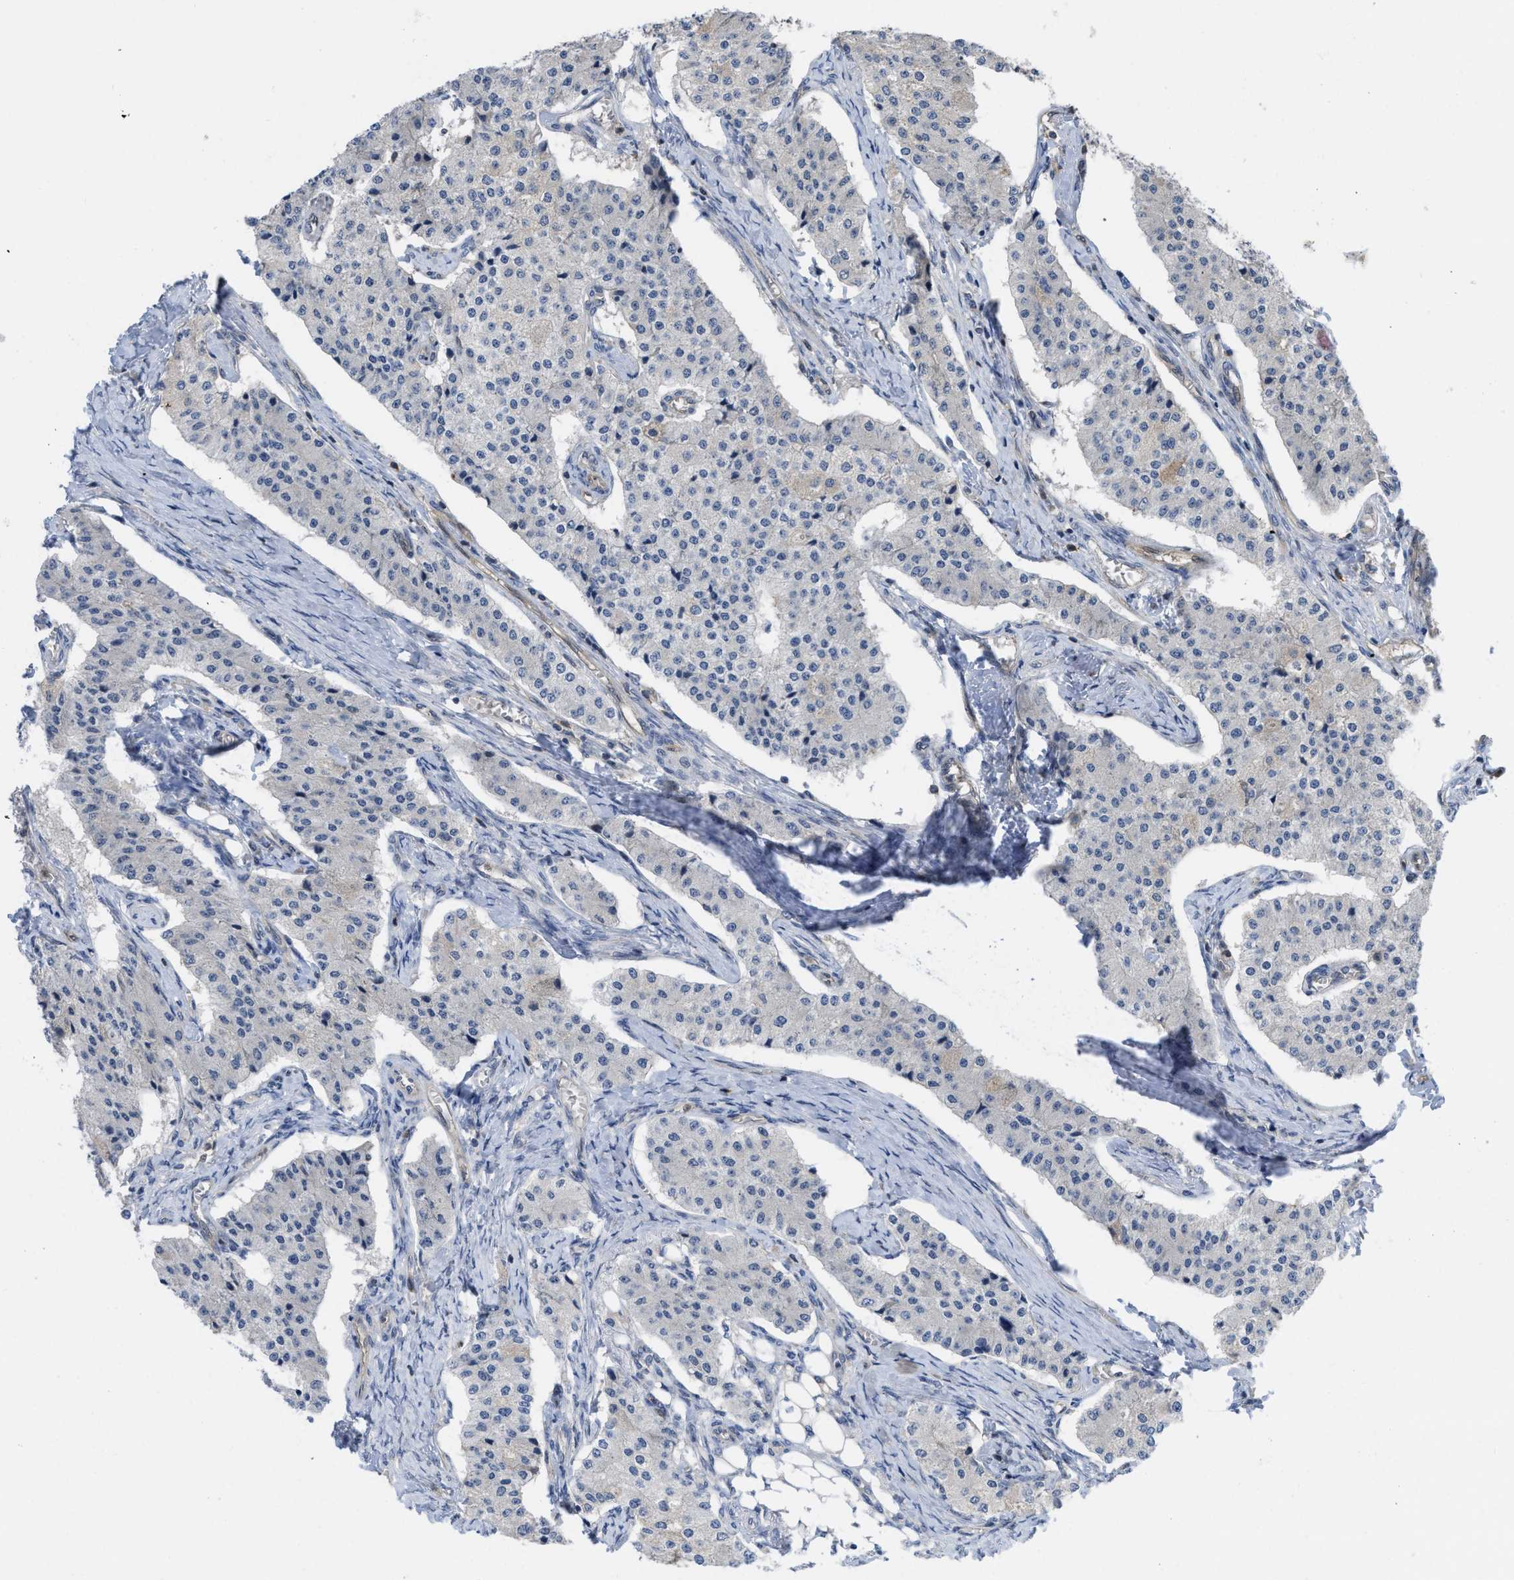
{"staining": {"intensity": "negative", "quantity": "none", "location": "none"}, "tissue": "carcinoid", "cell_type": "Tumor cells", "image_type": "cancer", "snomed": [{"axis": "morphology", "description": "Carcinoid, malignant, NOS"}, {"axis": "topography", "description": "Colon"}], "caption": "This is an IHC image of carcinoid. There is no staining in tumor cells.", "gene": "LDAF1", "patient": {"sex": "female", "age": 52}}